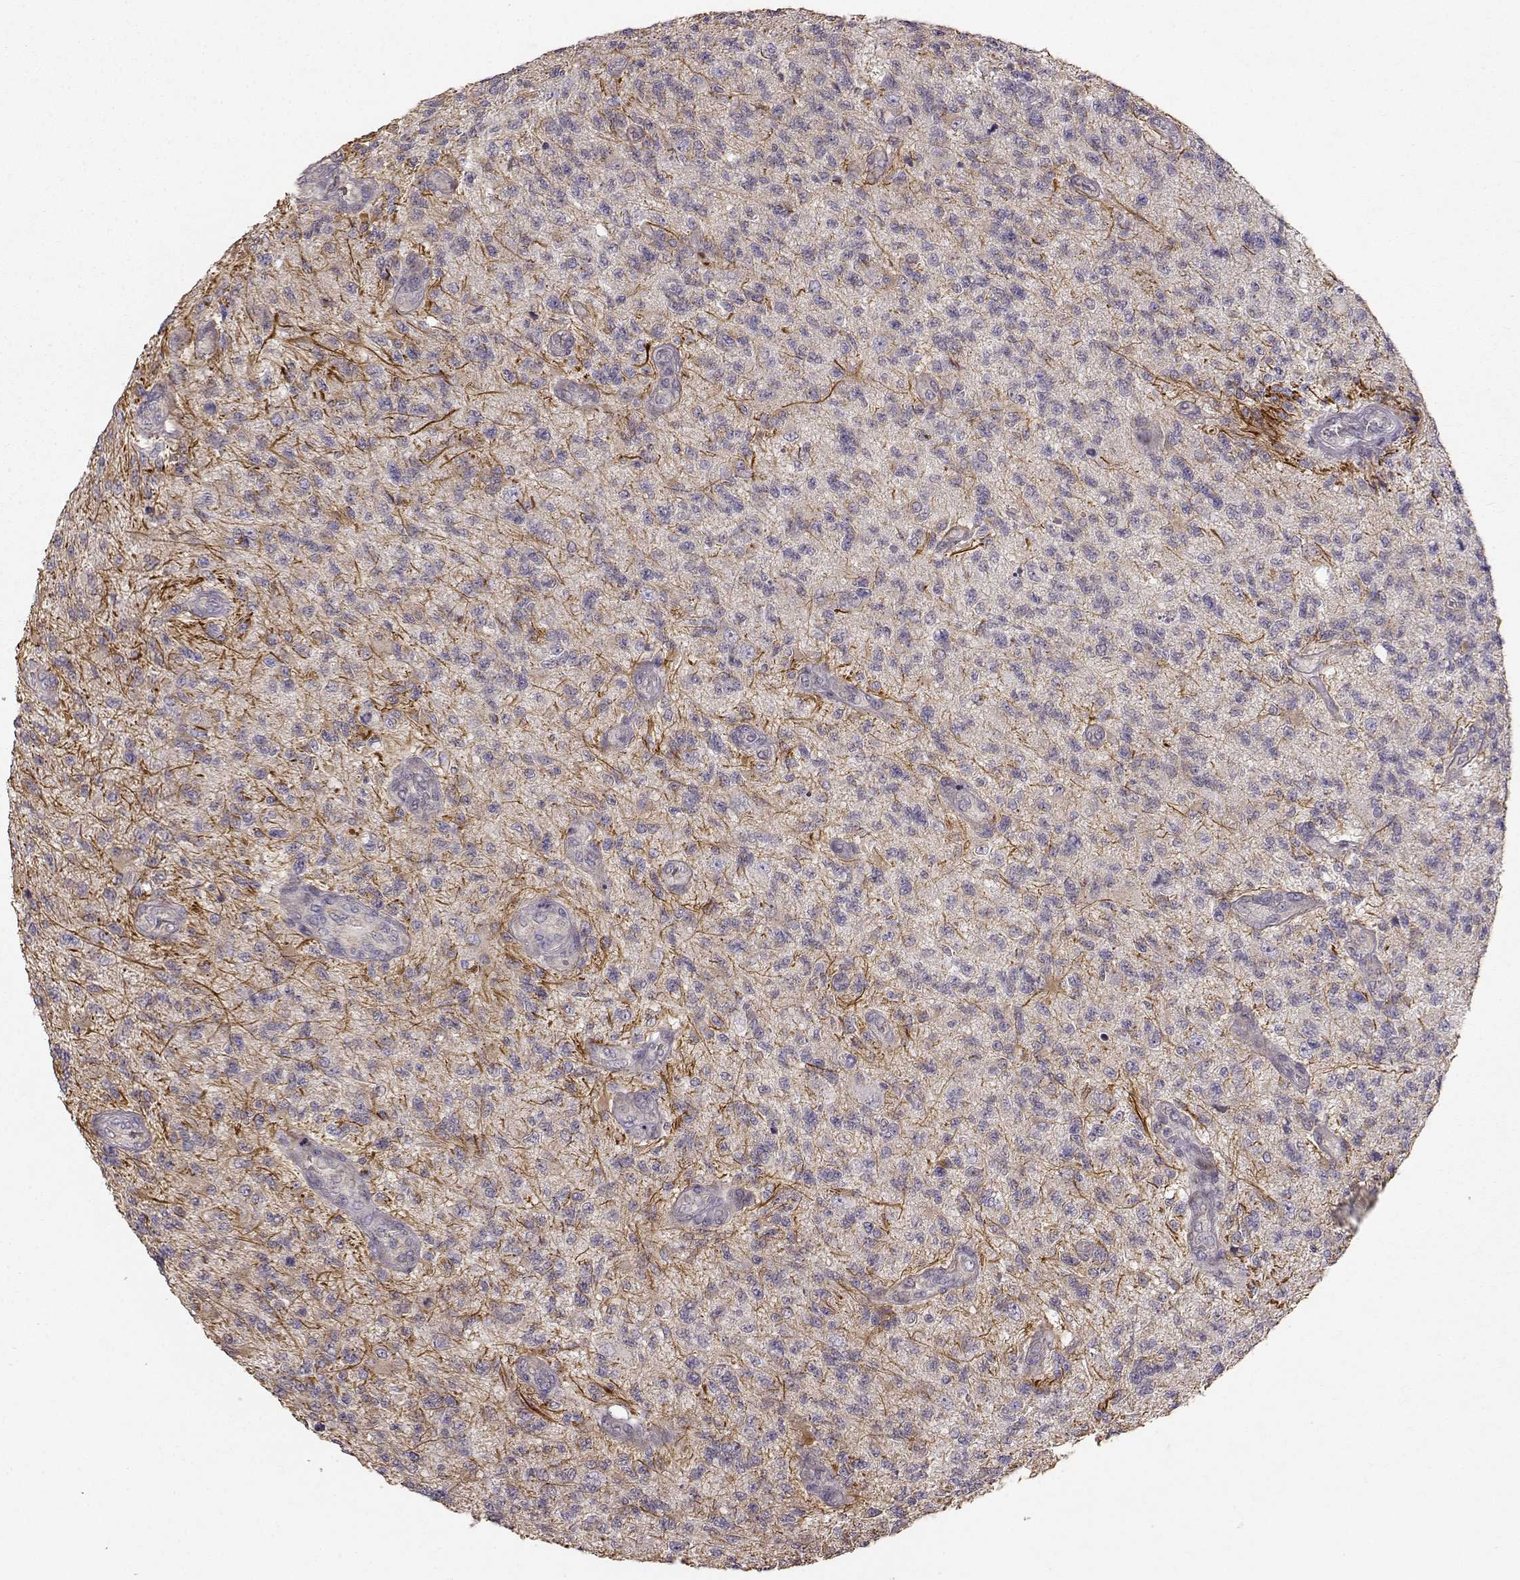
{"staining": {"intensity": "negative", "quantity": "none", "location": "none"}, "tissue": "glioma", "cell_type": "Tumor cells", "image_type": "cancer", "snomed": [{"axis": "morphology", "description": "Glioma, malignant, High grade"}, {"axis": "topography", "description": "Brain"}], "caption": "DAB immunohistochemical staining of glioma shows no significant expression in tumor cells. (DAB (3,3'-diaminobenzidine) immunohistochemistry visualized using brightfield microscopy, high magnification).", "gene": "ERBB3", "patient": {"sex": "male", "age": 56}}